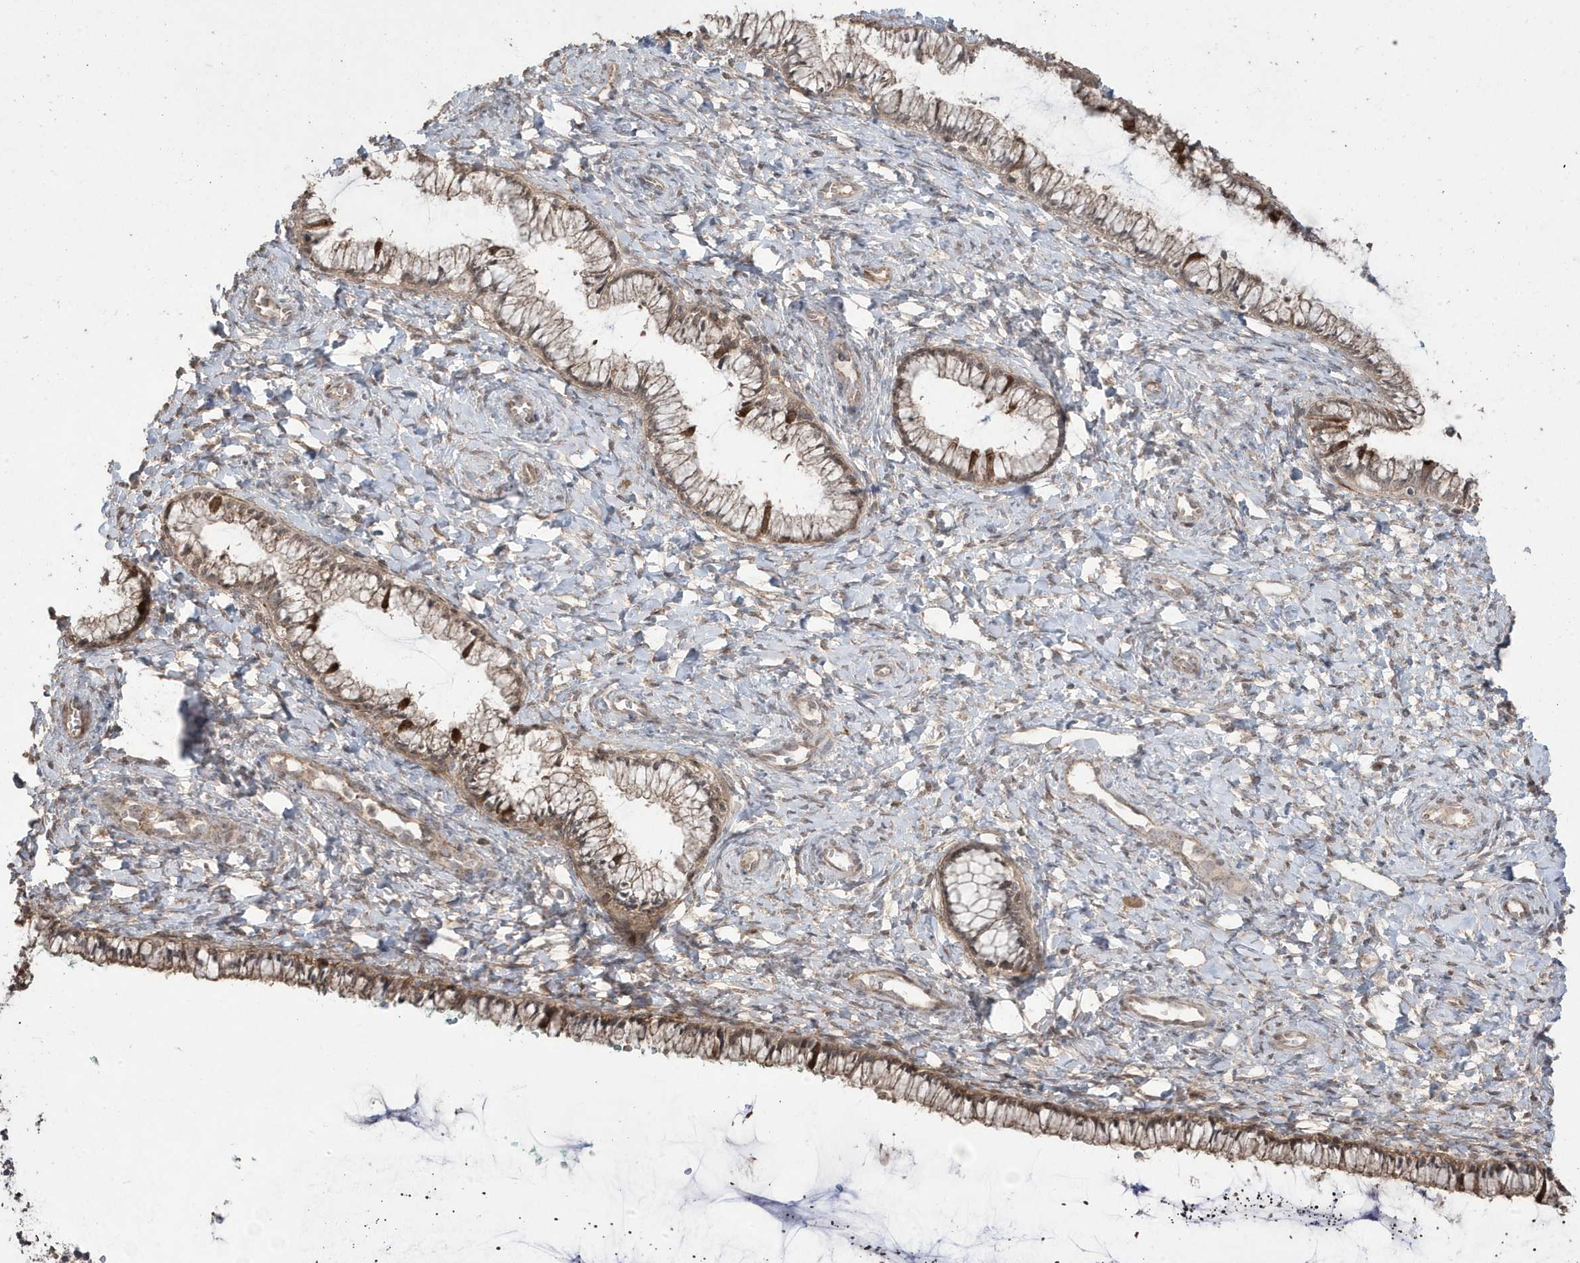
{"staining": {"intensity": "moderate", "quantity": "25%-75%", "location": "cytoplasmic/membranous"}, "tissue": "cervix", "cell_type": "Glandular cells", "image_type": "normal", "snomed": [{"axis": "morphology", "description": "Normal tissue, NOS"}, {"axis": "morphology", "description": "Adenocarcinoma, NOS"}, {"axis": "topography", "description": "Cervix"}], "caption": "Protein staining of unremarkable cervix demonstrates moderate cytoplasmic/membranous positivity in about 25%-75% of glandular cells.", "gene": "CETN3", "patient": {"sex": "female", "age": 29}}